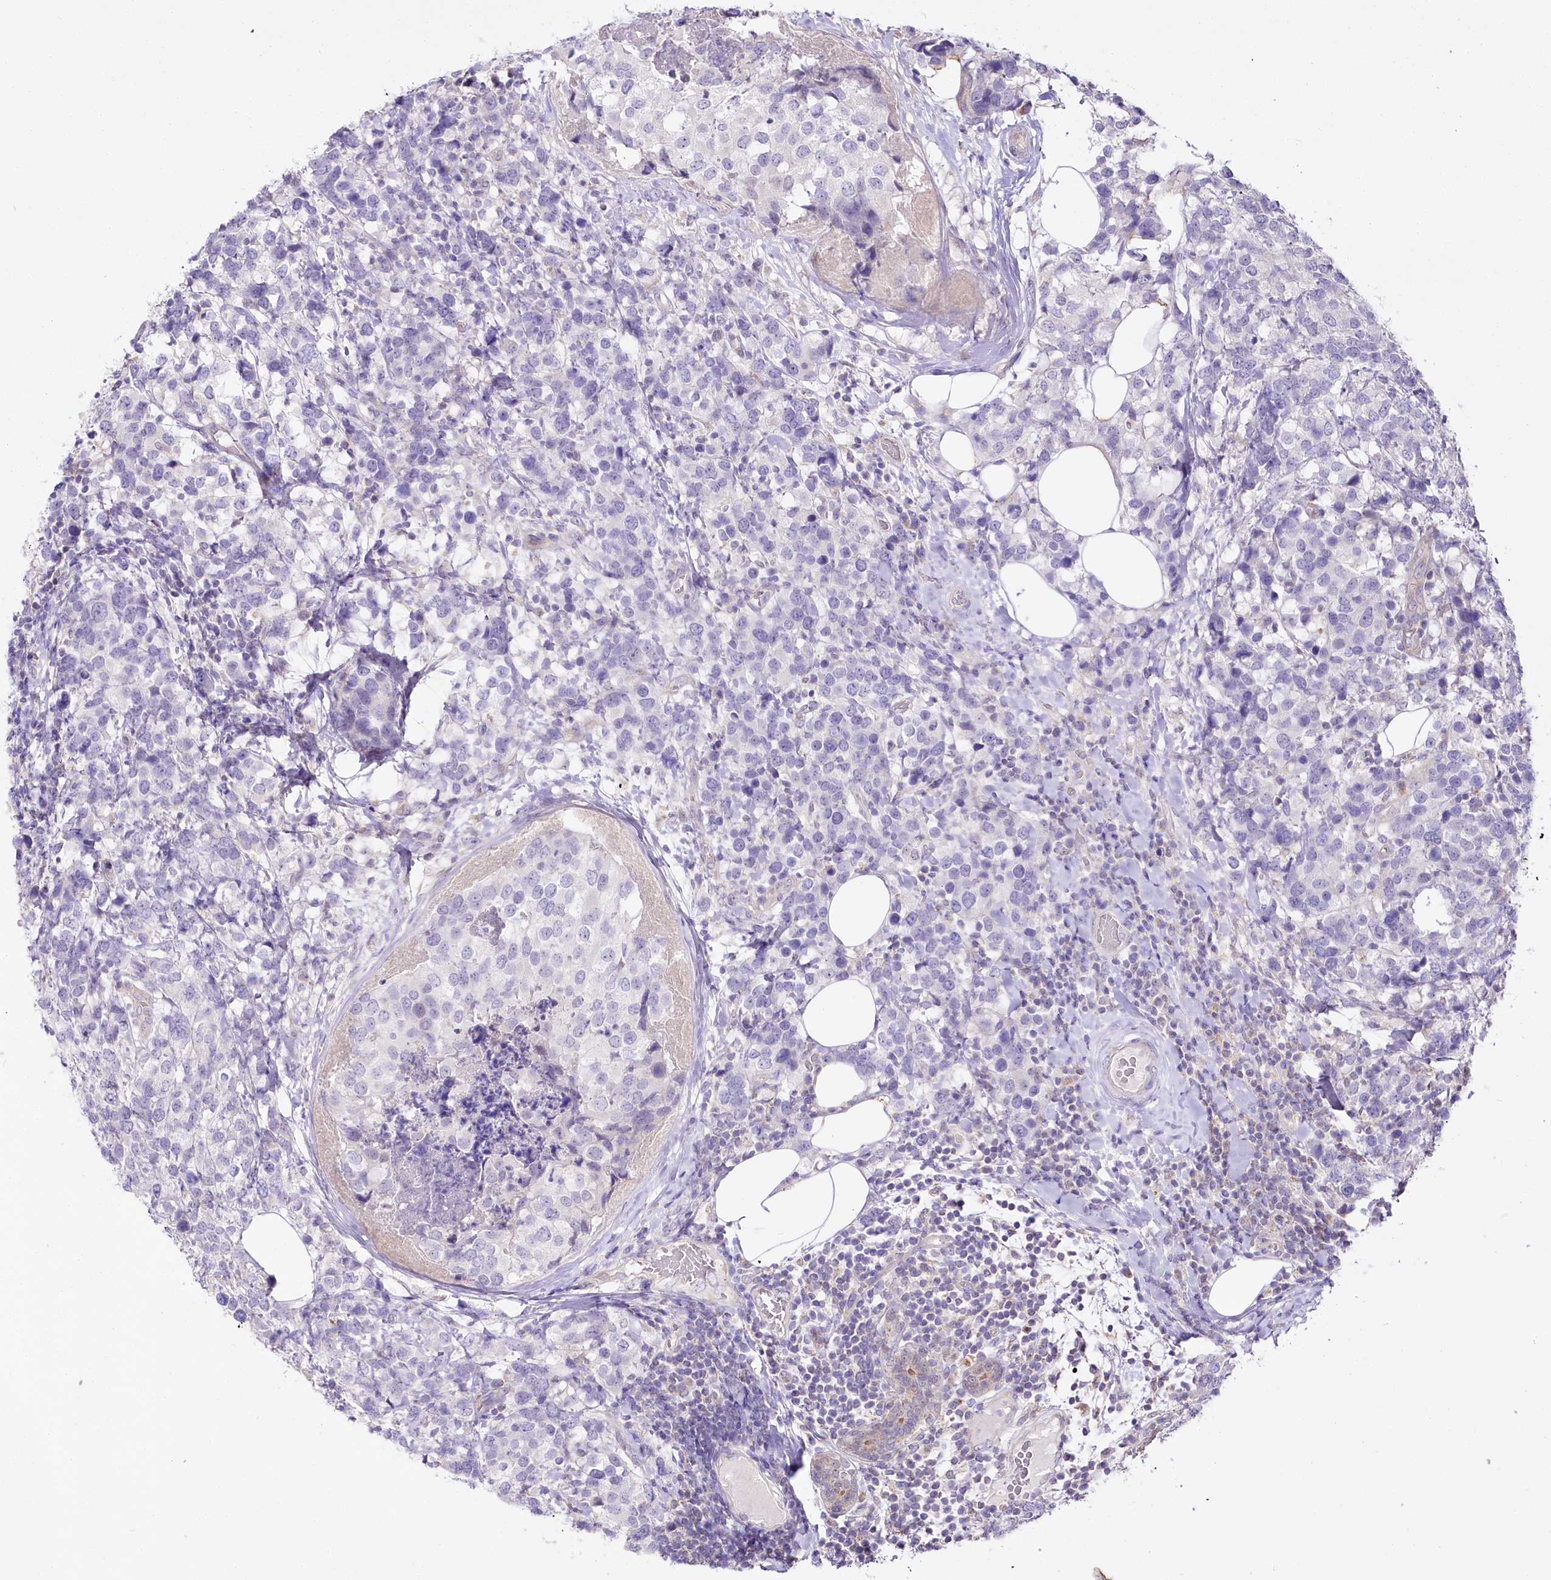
{"staining": {"intensity": "negative", "quantity": "none", "location": "none"}, "tissue": "breast cancer", "cell_type": "Tumor cells", "image_type": "cancer", "snomed": [{"axis": "morphology", "description": "Lobular carcinoma"}, {"axis": "topography", "description": "Breast"}], "caption": "Immunohistochemistry of breast cancer (lobular carcinoma) shows no positivity in tumor cells.", "gene": "ZNF226", "patient": {"sex": "female", "age": 59}}